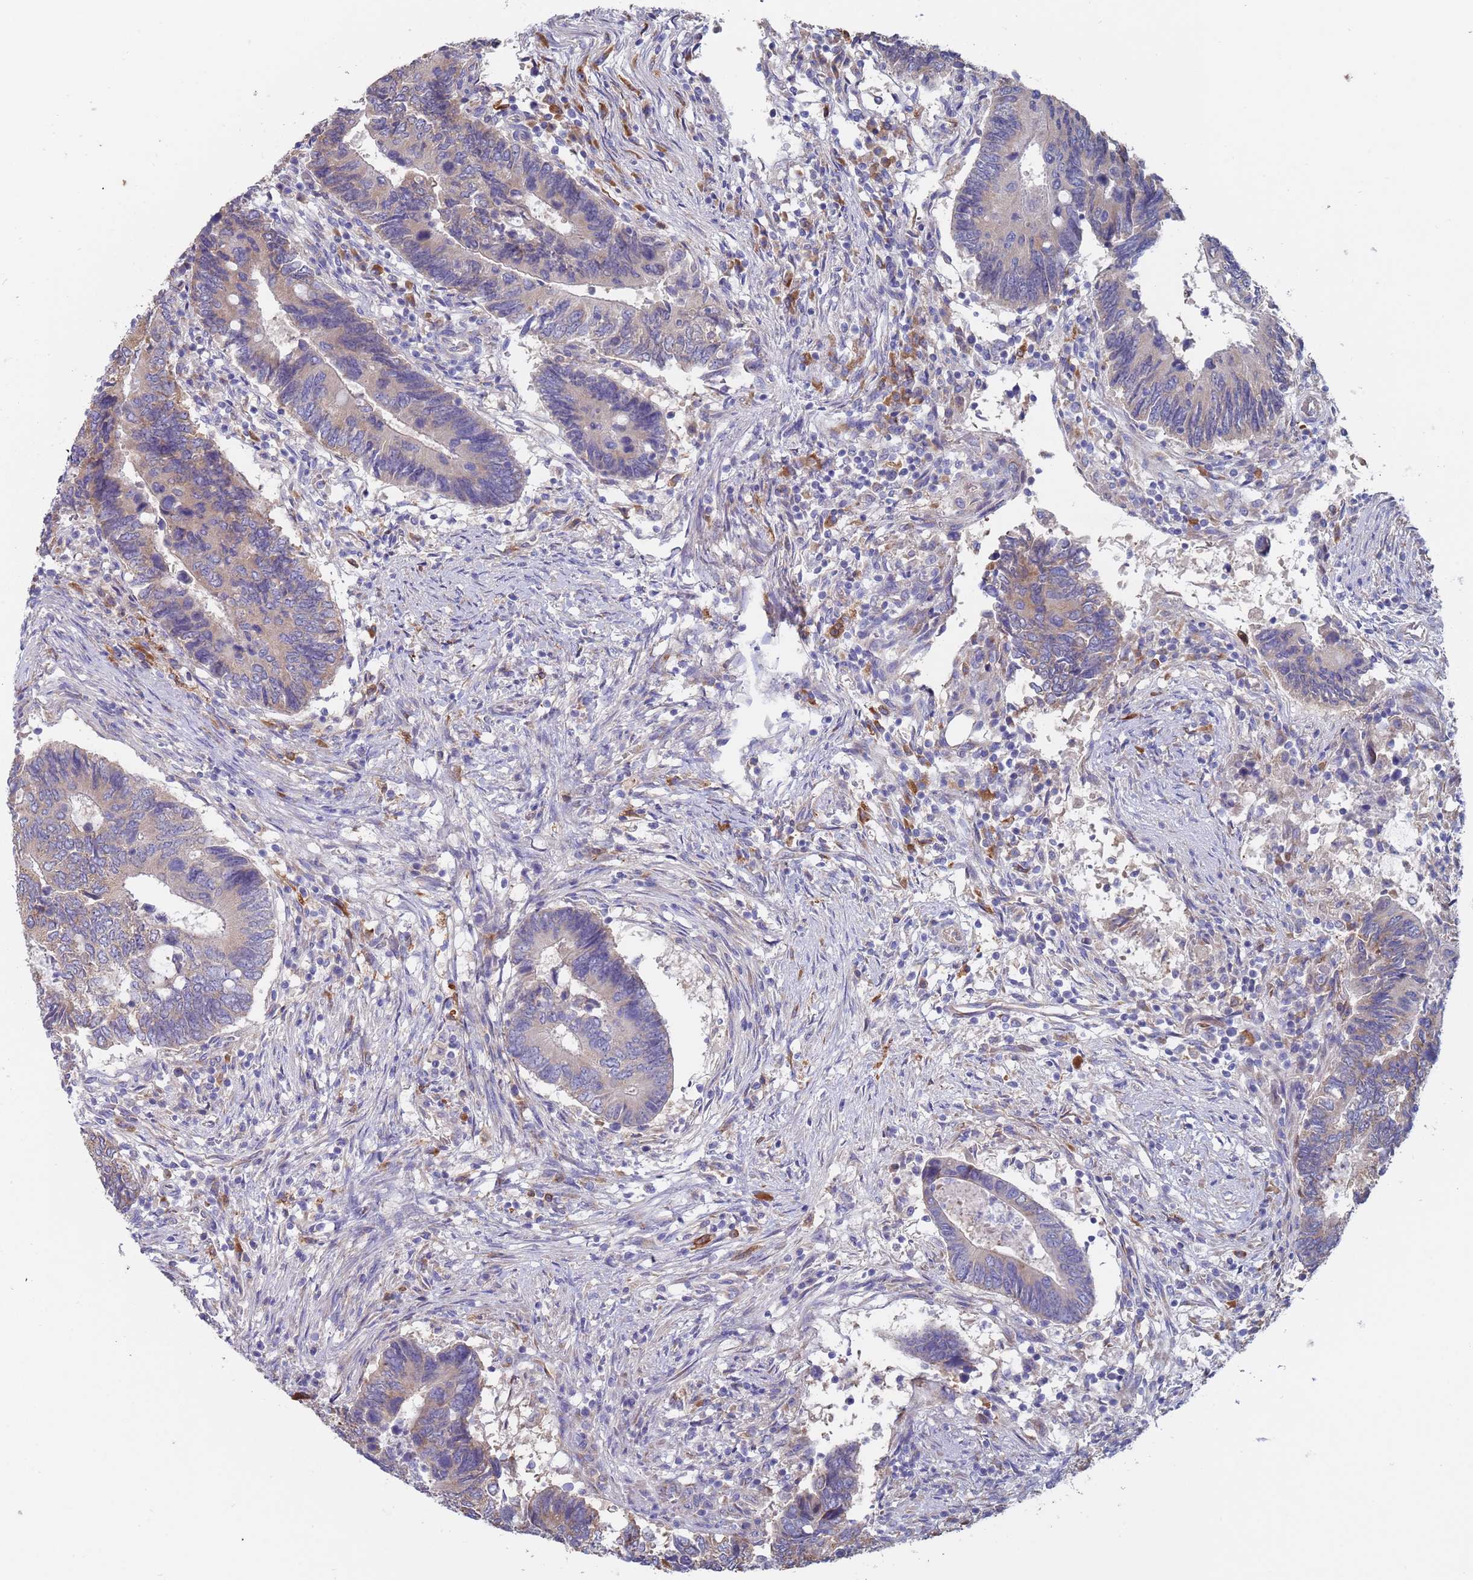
{"staining": {"intensity": "weak", "quantity": "<25%", "location": "cytoplasmic/membranous"}, "tissue": "colorectal cancer", "cell_type": "Tumor cells", "image_type": "cancer", "snomed": [{"axis": "morphology", "description": "Adenocarcinoma, NOS"}, {"axis": "topography", "description": "Colon"}], "caption": "High magnification brightfield microscopy of colorectal adenocarcinoma stained with DAB (brown) and counterstained with hematoxylin (blue): tumor cells show no significant expression.", "gene": "ZNF844", "patient": {"sex": "male", "age": 87}}